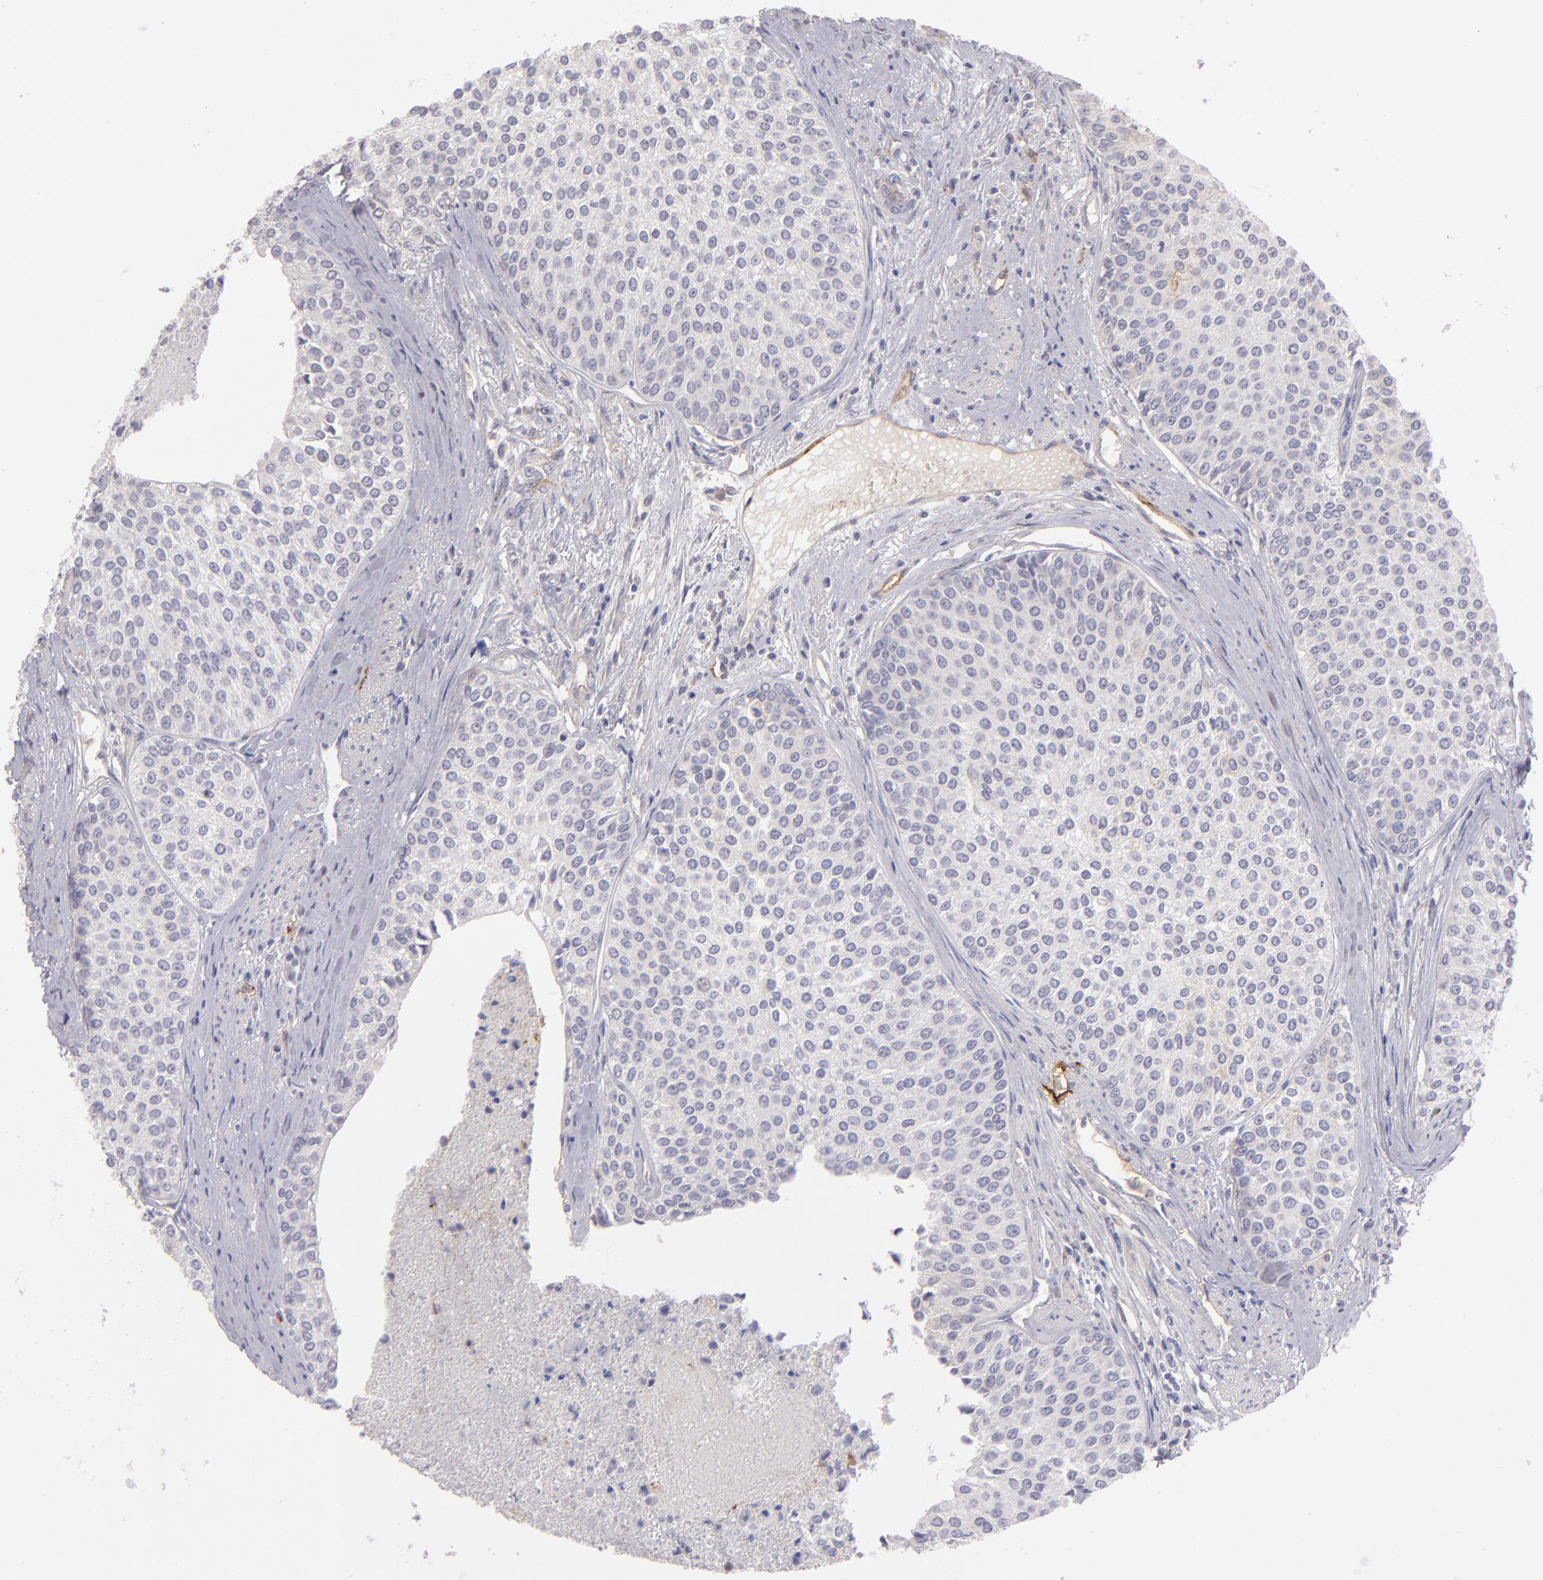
{"staining": {"intensity": "negative", "quantity": "none", "location": "none"}, "tissue": "urothelial cancer", "cell_type": "Tumor cells", "image_type": "cancer", "snomed": [{"axis": "morphology", "description": "Urothelial carcinoma, Low grade"}, {"axis": "topography", "description": "Urinary bladder"}], "caption": "Urothelial carcinoma (low-grade) was stained to show a protein in brown. There is no significant staining in tumor cells.", "gene": "THBD", "patient": {"sex": "female", "age": 73}}